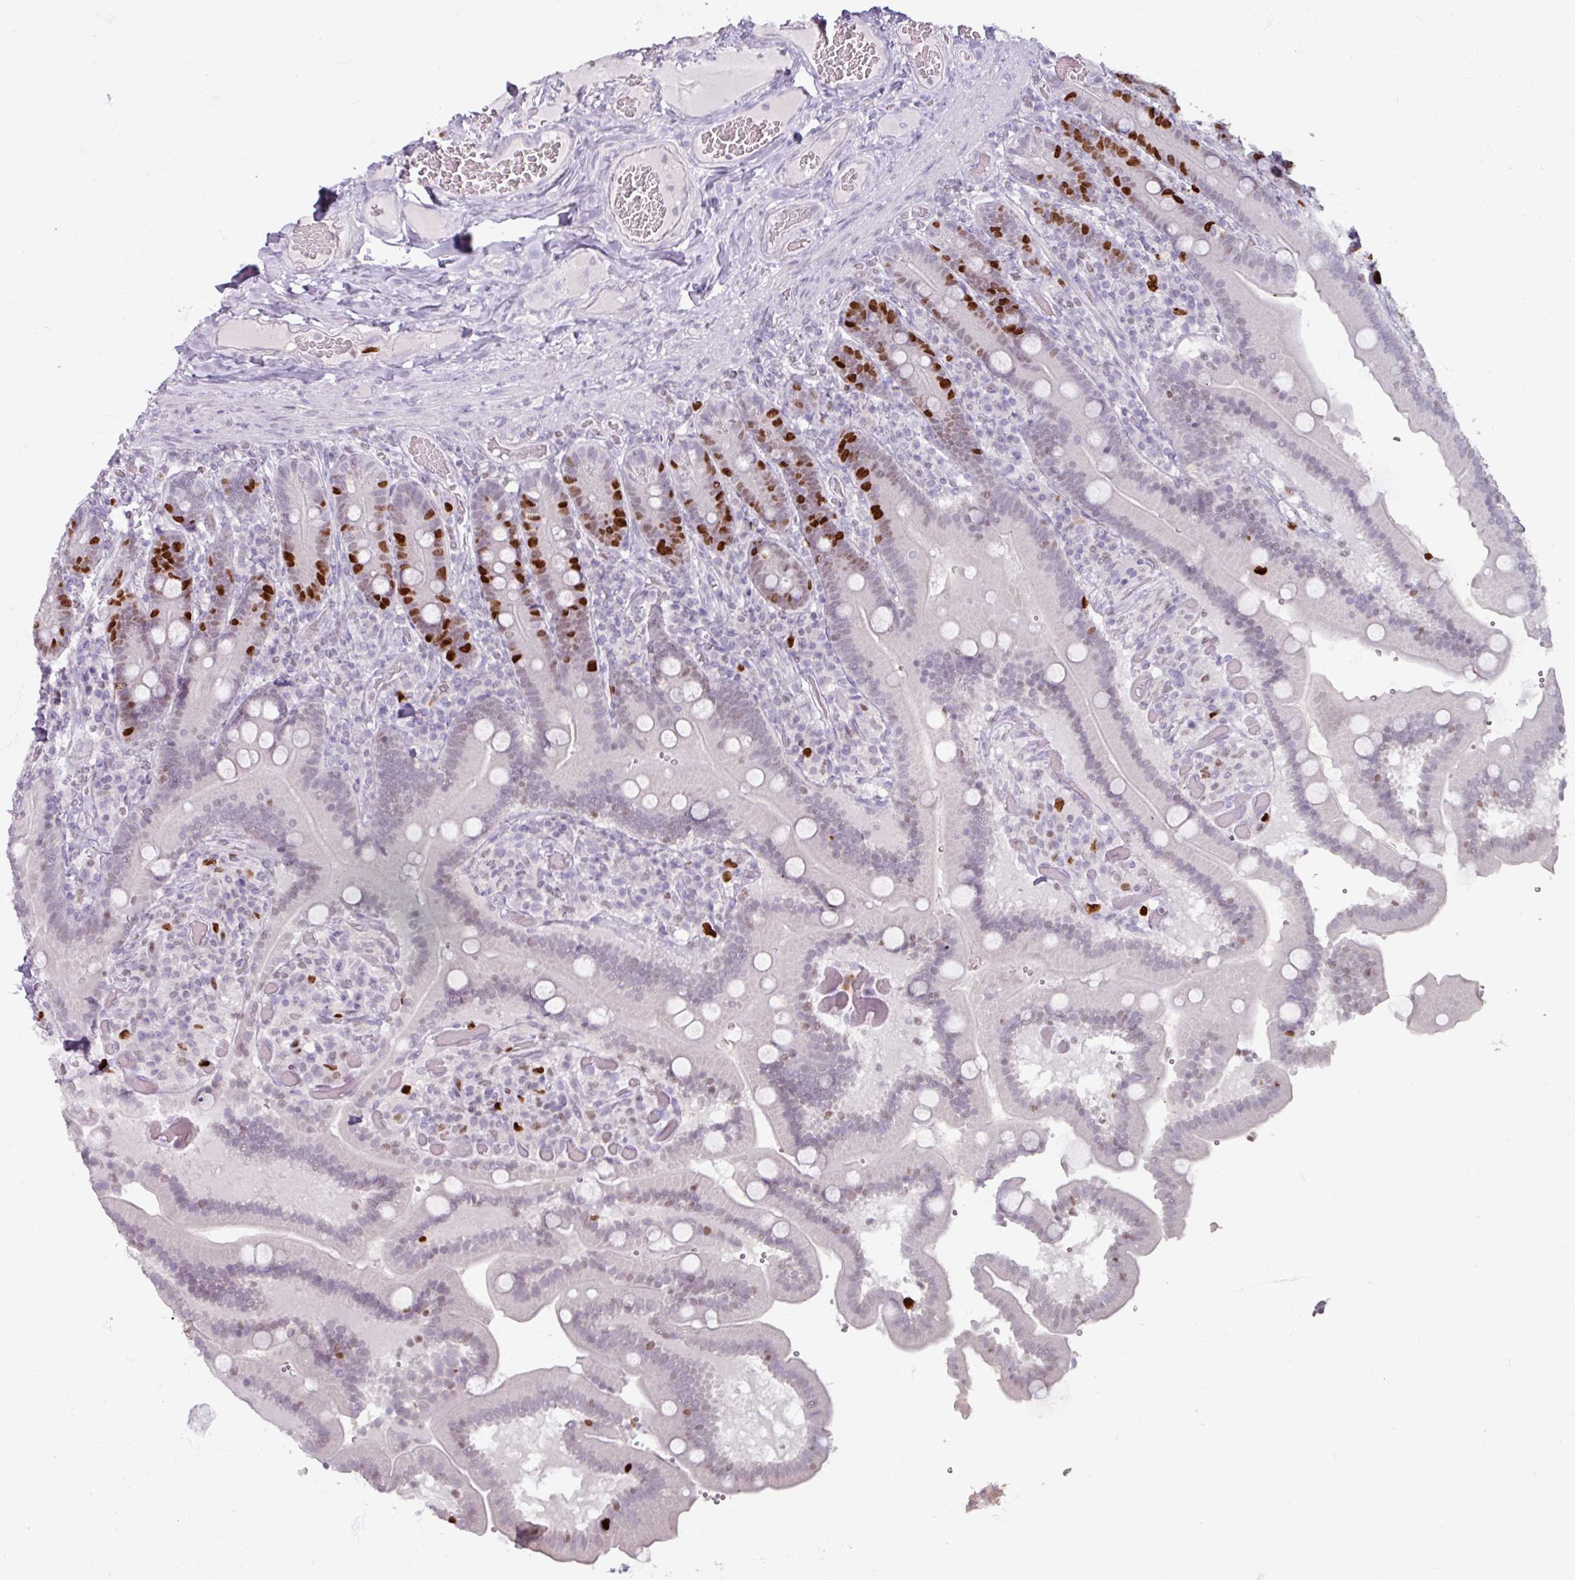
{"staining": {"intensity": "strong", "quantity": "<25%", "location": "nuclear"}, "tissue": "duodenum", "cell_type": "Glandular cells", "image_type": "normal", "snomed": [{"axis": "morphology", "description": "Normal tissue, NOS"}, {"axis": "topography", "description": "Duodenum"}], "caption": "About <25% of glandular cells in benign duodenum show strong nuclear protein positivity as visualized by brown immunohistochemical staining.", "gene": "ATAD2", "patient": {"sex": "female", "age": 62}}